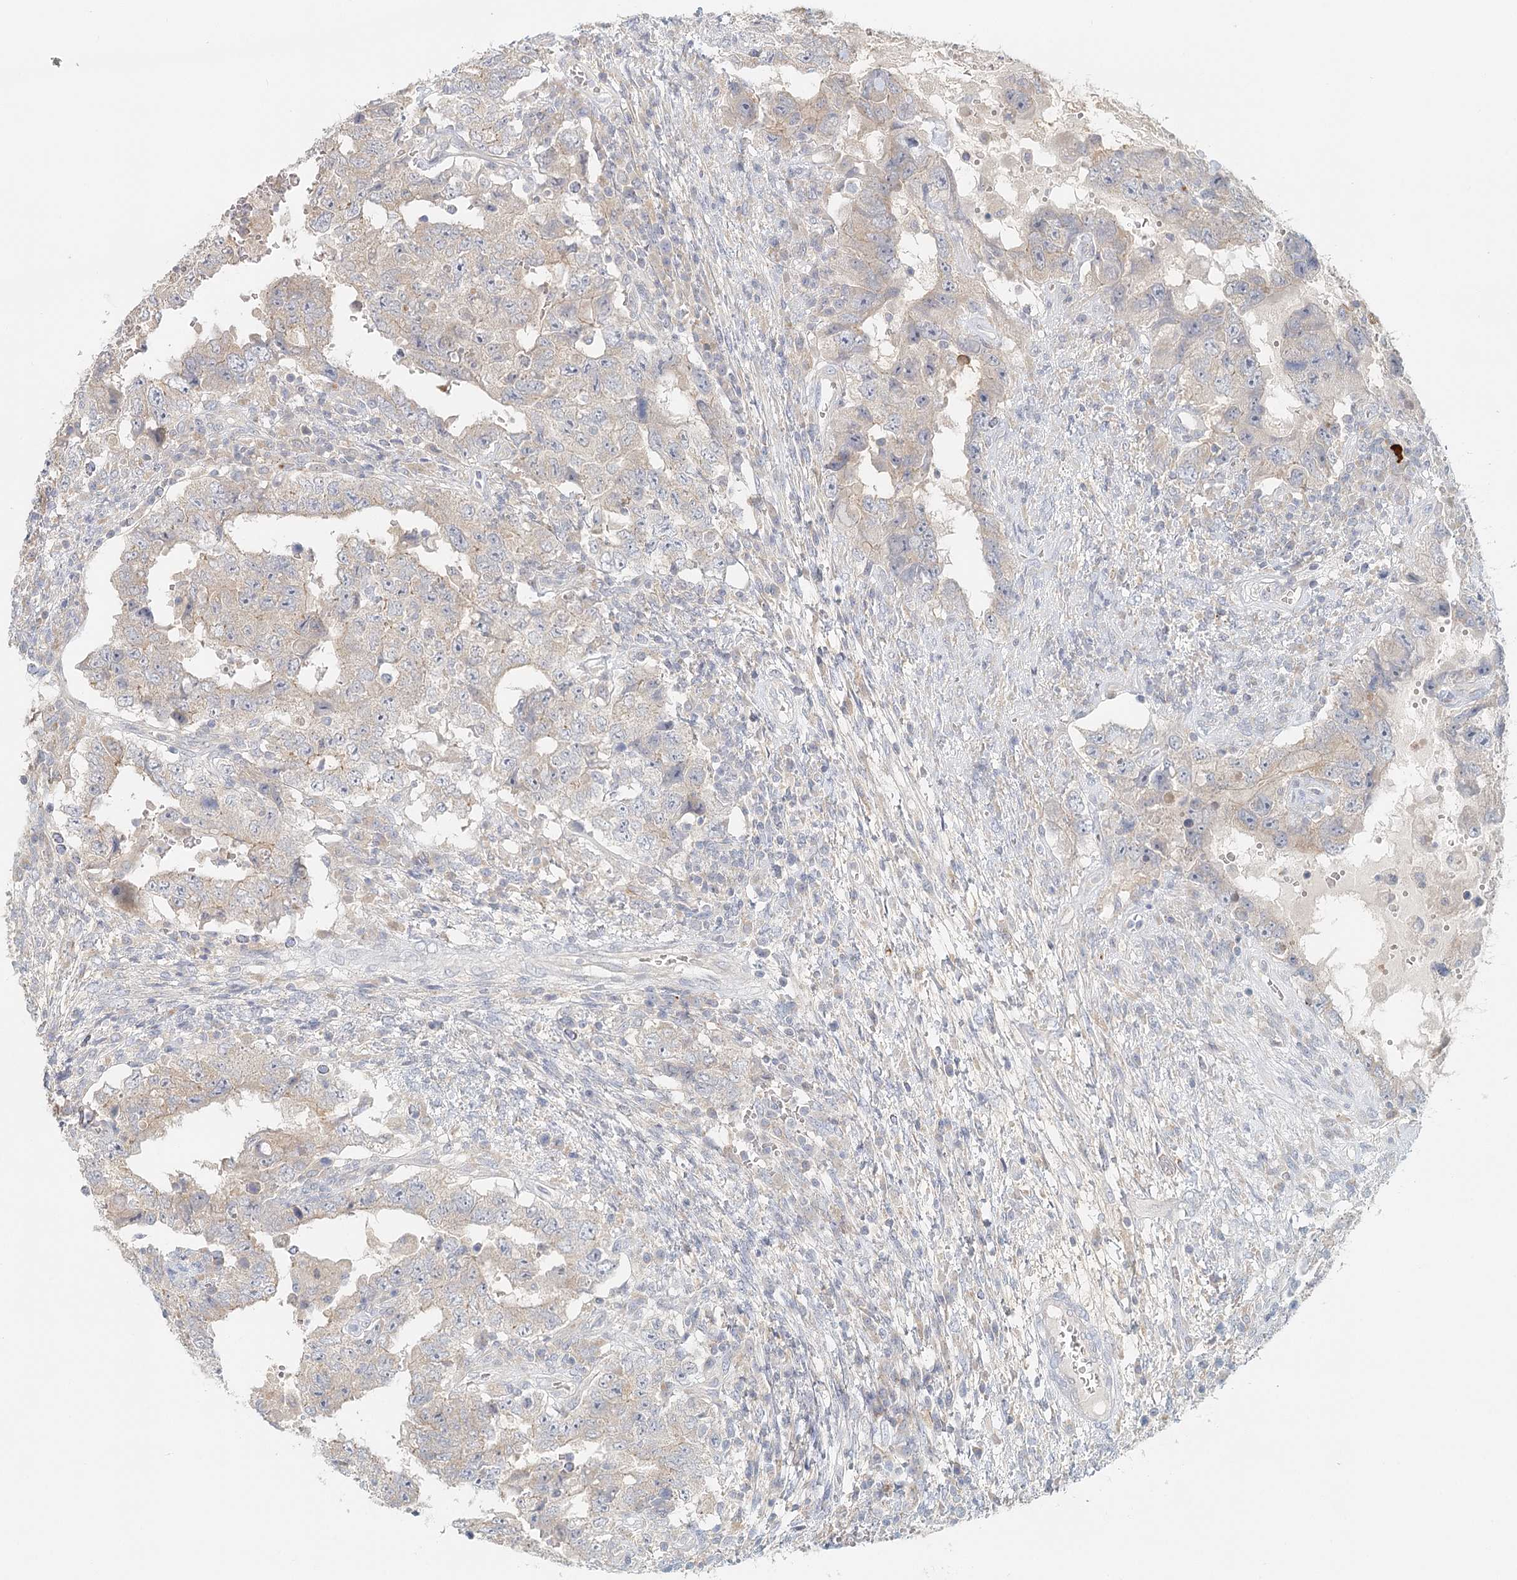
{"staining": {"intensity": "negative", "quantity": "none", "location": "none"}, "tissue": "testis cancer", "cell_type": "Tumor cells", "image_type": "cancer", "snomed": [{"axis": "morphology", "description": "Carcinoma, Embryonal, NOS"}, {"axis": "topography", "description": "Testis"}], "caption": "The immunohistochemistry (IHC) micrograph has no significant expression in tumor cells of testis embryonal carcinoma tissue. The staining is performed using DAB (3,3'-diaminobenzidine) brown chromogen with nuclei counter-stained in using hematoxylin.", "gene": "VSIG1", "patient": {"sex": "male", "age": 26}}